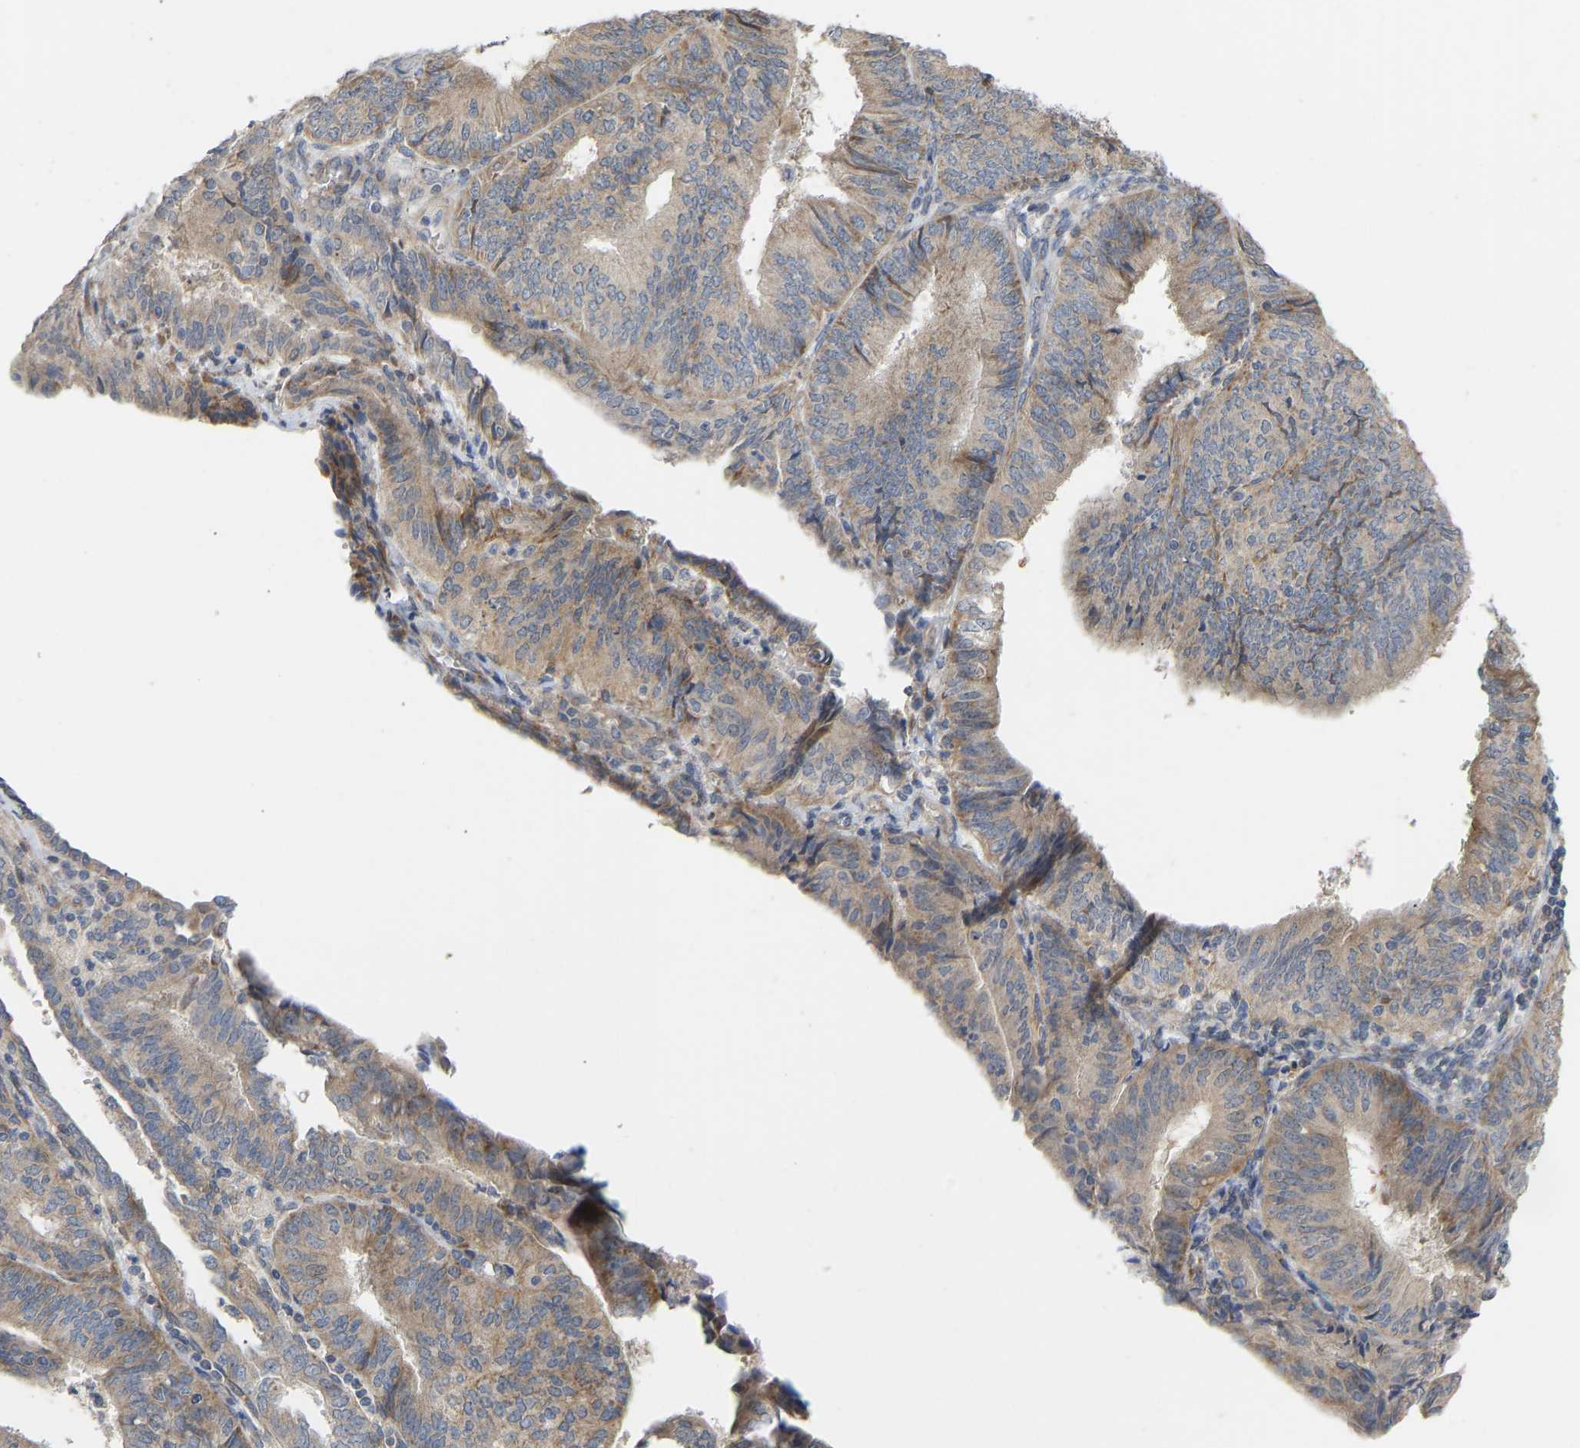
{"staining": {"intensity": "weak", "quantity": ">75%", "location": "cytoplasmic/membranous"}, "tissue": "endometrial cancer", "cell_type": "Tumor cells", "image_type": "cancer", "snomed": [{"axis": "morphology", "description": "Adenocarcinoma, NOS"}, {"axis": "topography", "description": "Endometrium"}], "caption": "Brown immunohistochemical staining in human adenocarcinoma (endometrial) displays weak cytoplasmic/membranous expression in approximately >75% of tumor cells.", "gene": "HACD2", "patient": {"sex": "female", "age": 58}}